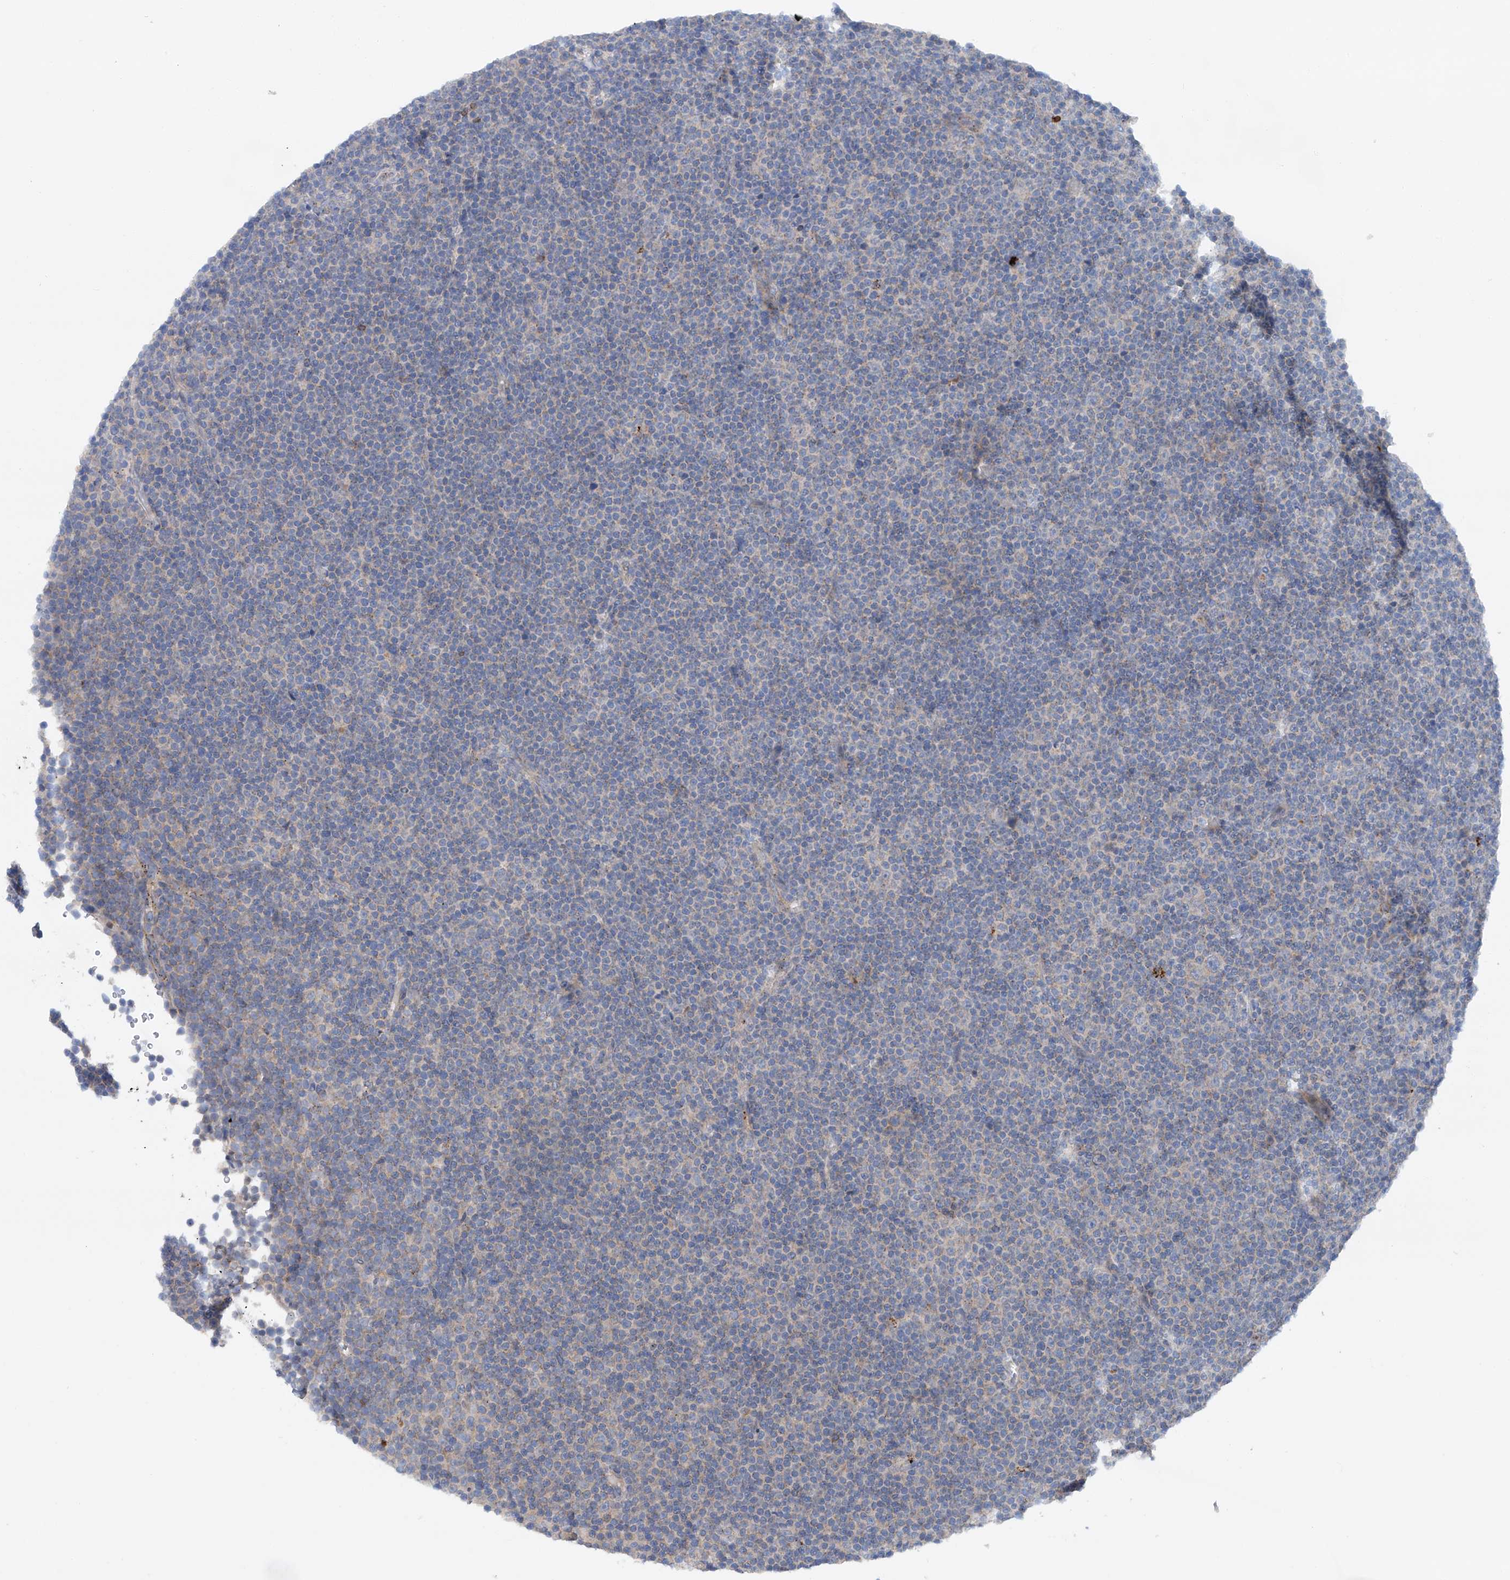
{"staining": {"intensity": "negative", "quantity": "none", "location": "none"}, "tissue": "lymphoma", "cell_type": "Tumor cells", "image_type": "cancer", "snomed": [{"axis": "morphology", "description": "Malignant lymphoma, non-Hodgkin's type, Low grade"}, {"axis": "topography", "description": "Lymph node"}], "caption": "A high-resolution photomicrograph shows IHC staining of lymphoma, which displays no significant positivity in tumor cells.", "gene": "CEP85L", "patient": {"sex": "female", "age": 67}}